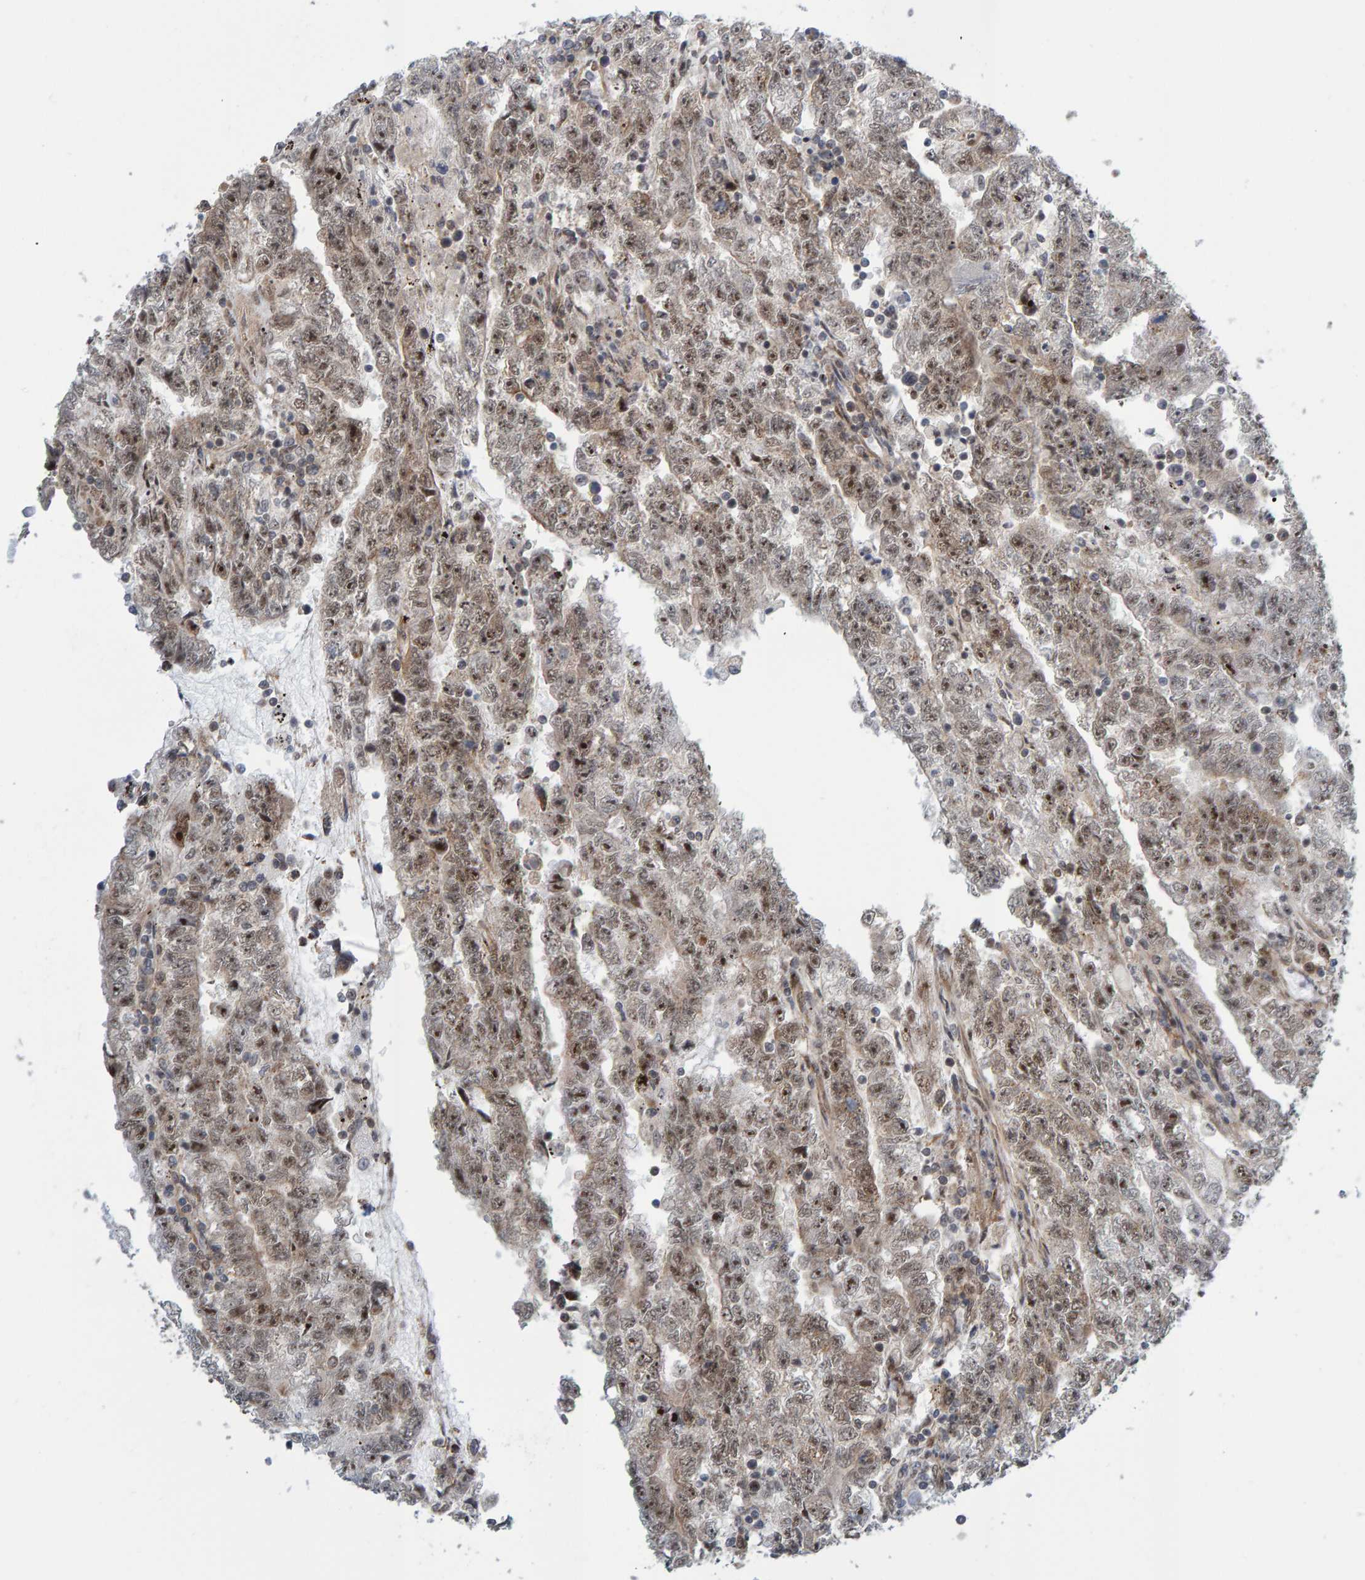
{"staining": {"intensity": "moderate", "quantity": ">75%", "location": "cytoplasmic/membranous,nuclear"}, "tissue": "testis cancer", "cell_type": "Tumor cells", "image_type": "cancer", "snomed": [{"axis": "morphology", "description": "Carcinoma, Embryonal, NOS"}, {"axis": "topography", "description": "Testis"}], "caption": "IHC (DAB) staining of testis cancer displays moderate cytoplasmic/membranous and nuclear protein staining in approximately >75% of tumor cells.", "gene": "ZNF366", "patient": {"sex": "male", "age": 25}}